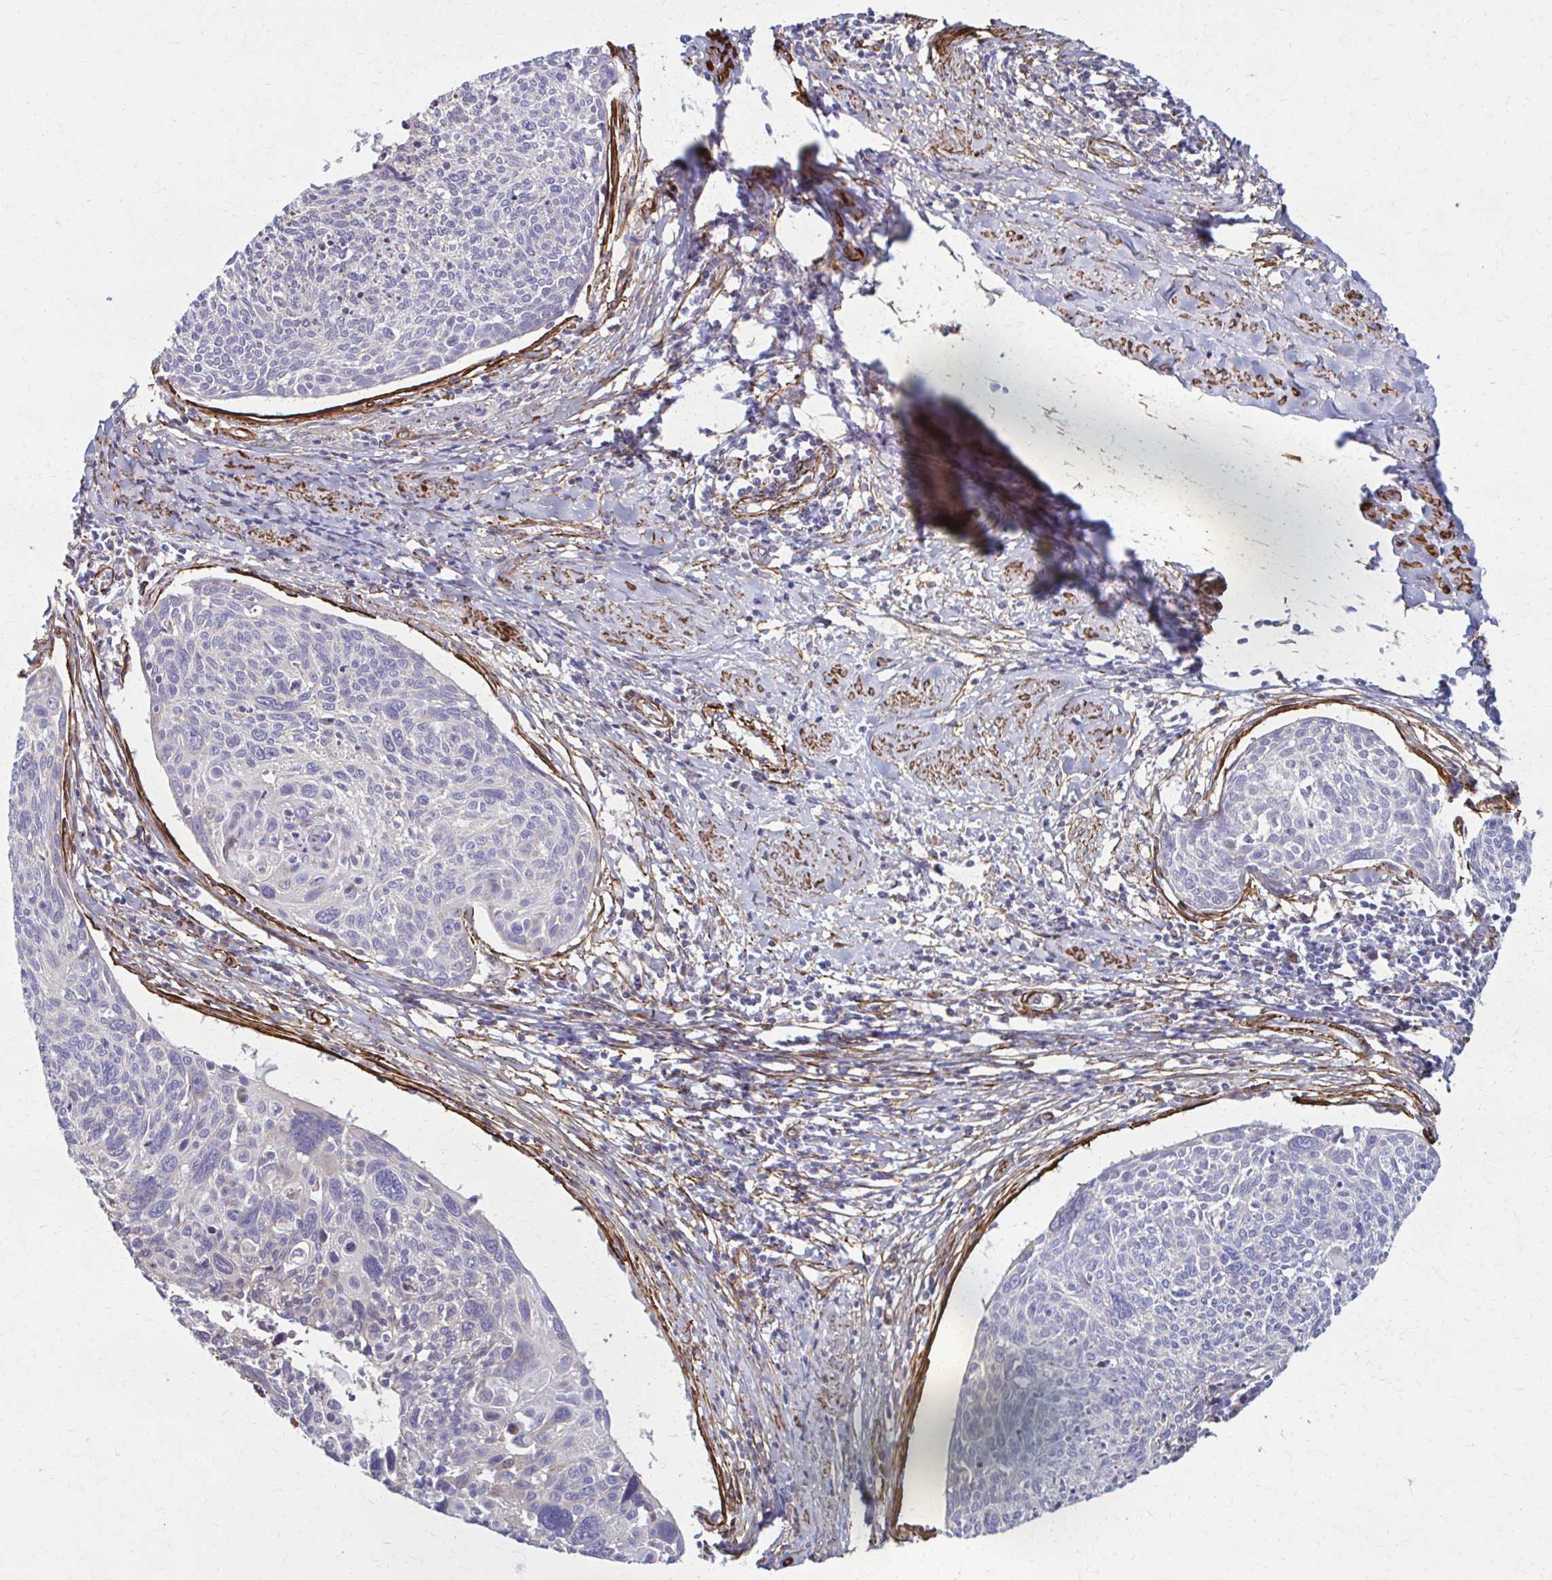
{"staining": {"intensity": "negative", "quantity": "none", "location": "none"}, "tissue": "cervical cancer", "cell_type": "Tumor cells", "image_type": "cancer", "snomed": [{"axis": "morphology", "description": "Squamous cell carcinoma, NOS"}, {"axis": "topography", "description": "Cervix"}], "caption": "Tumor cells are negative for protein expression in human squamous cell carcinoma (cervical). Nuclei are stained in blue.", "gene": "TIMMDC1", "patient": {"sex": "female", "age": 49}}